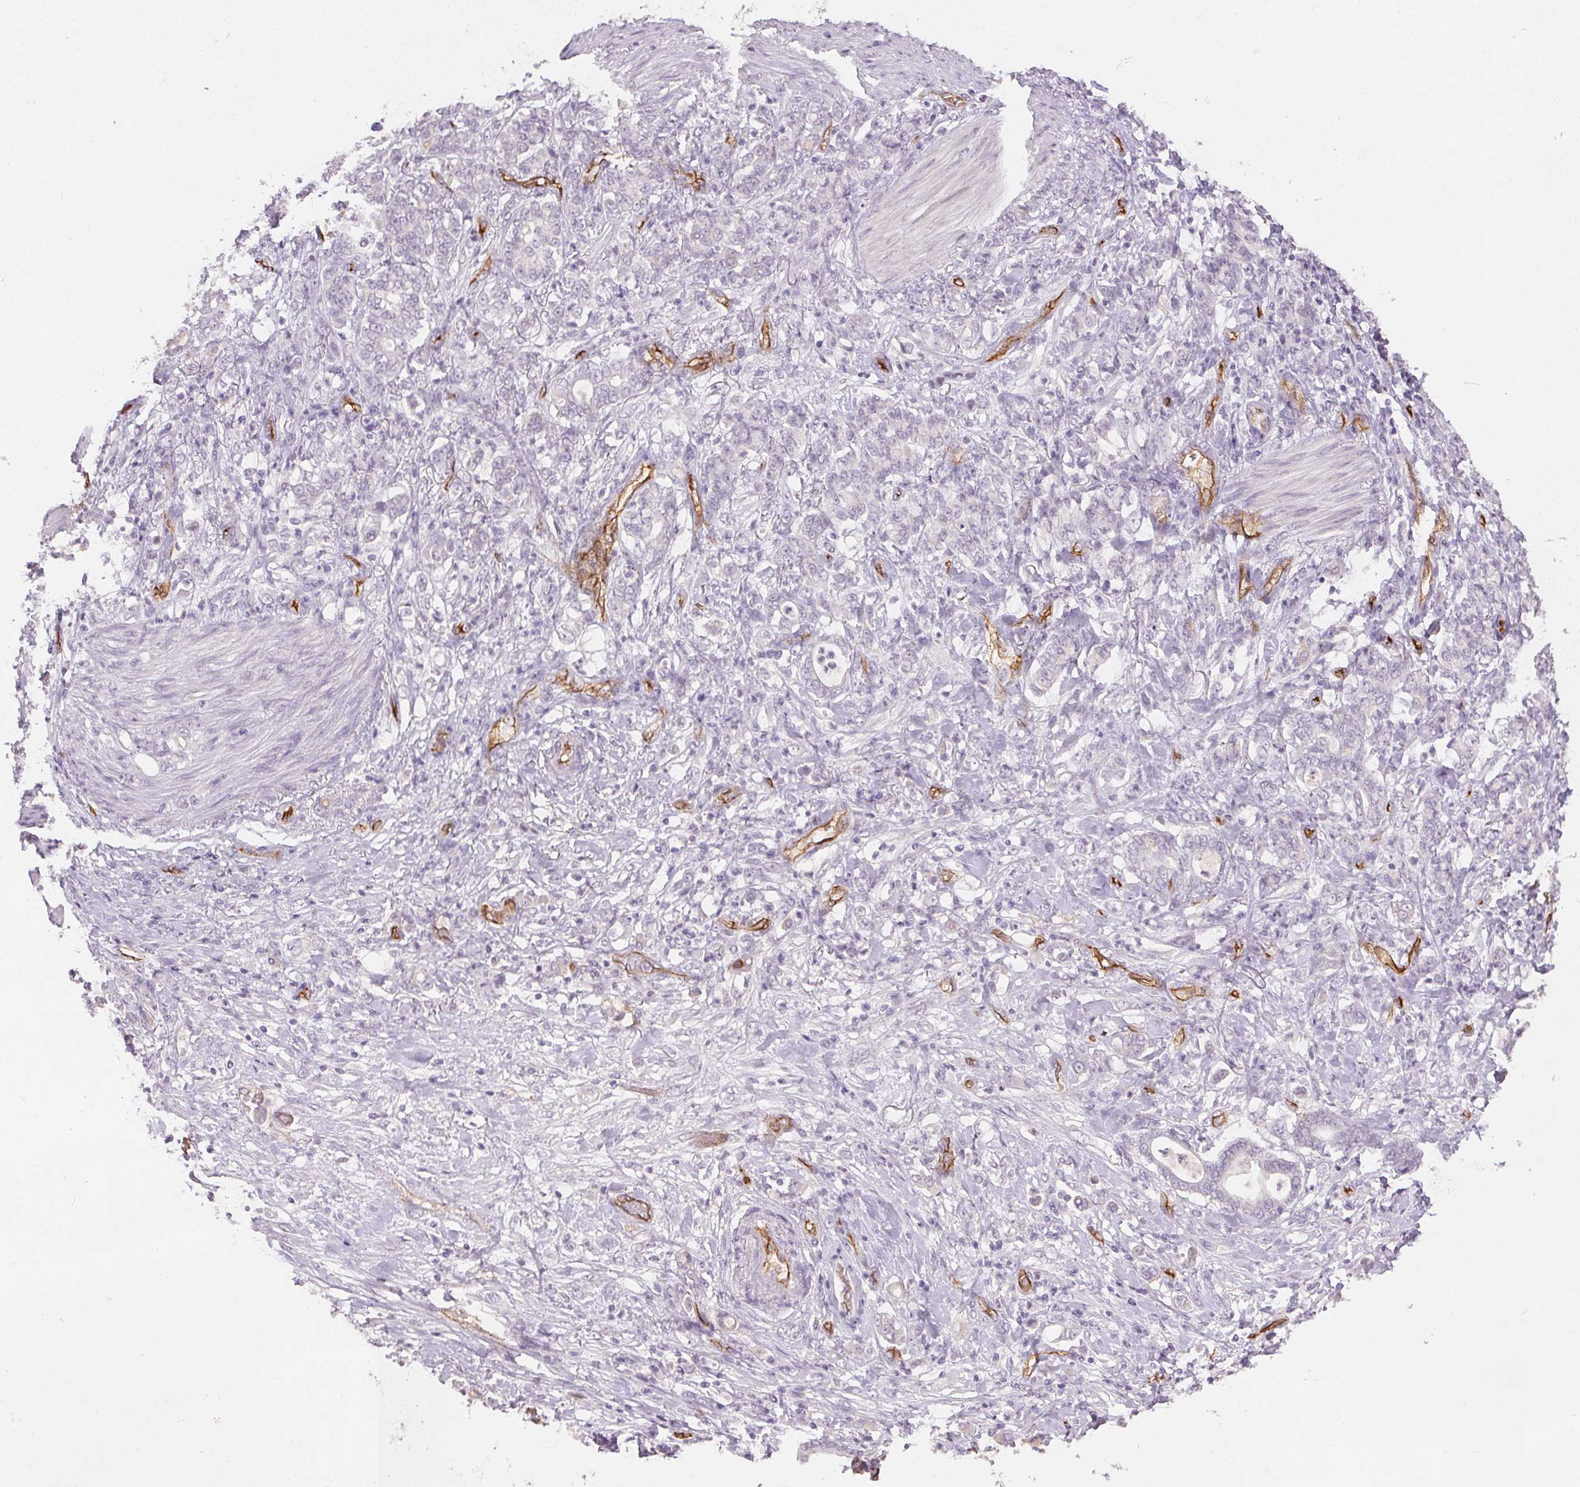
{"staining": {"intensity": "negative", "quantity": "none", "location": "none"}, "tissue": "stomach cancer", "cell_type": "Tumor cells", "image_type": "cancer", "snomed": [{"axis": "morphology", "description": "Adenocarcinoma, NOS"}, {"axis": "topography", "description": "Stomach"}], "caption": "The photomicrograph displays no significant staining in tumor cells of stomach cancer.", "gene": "PODXL", "patient": {"sex": "female", "age": 79}}